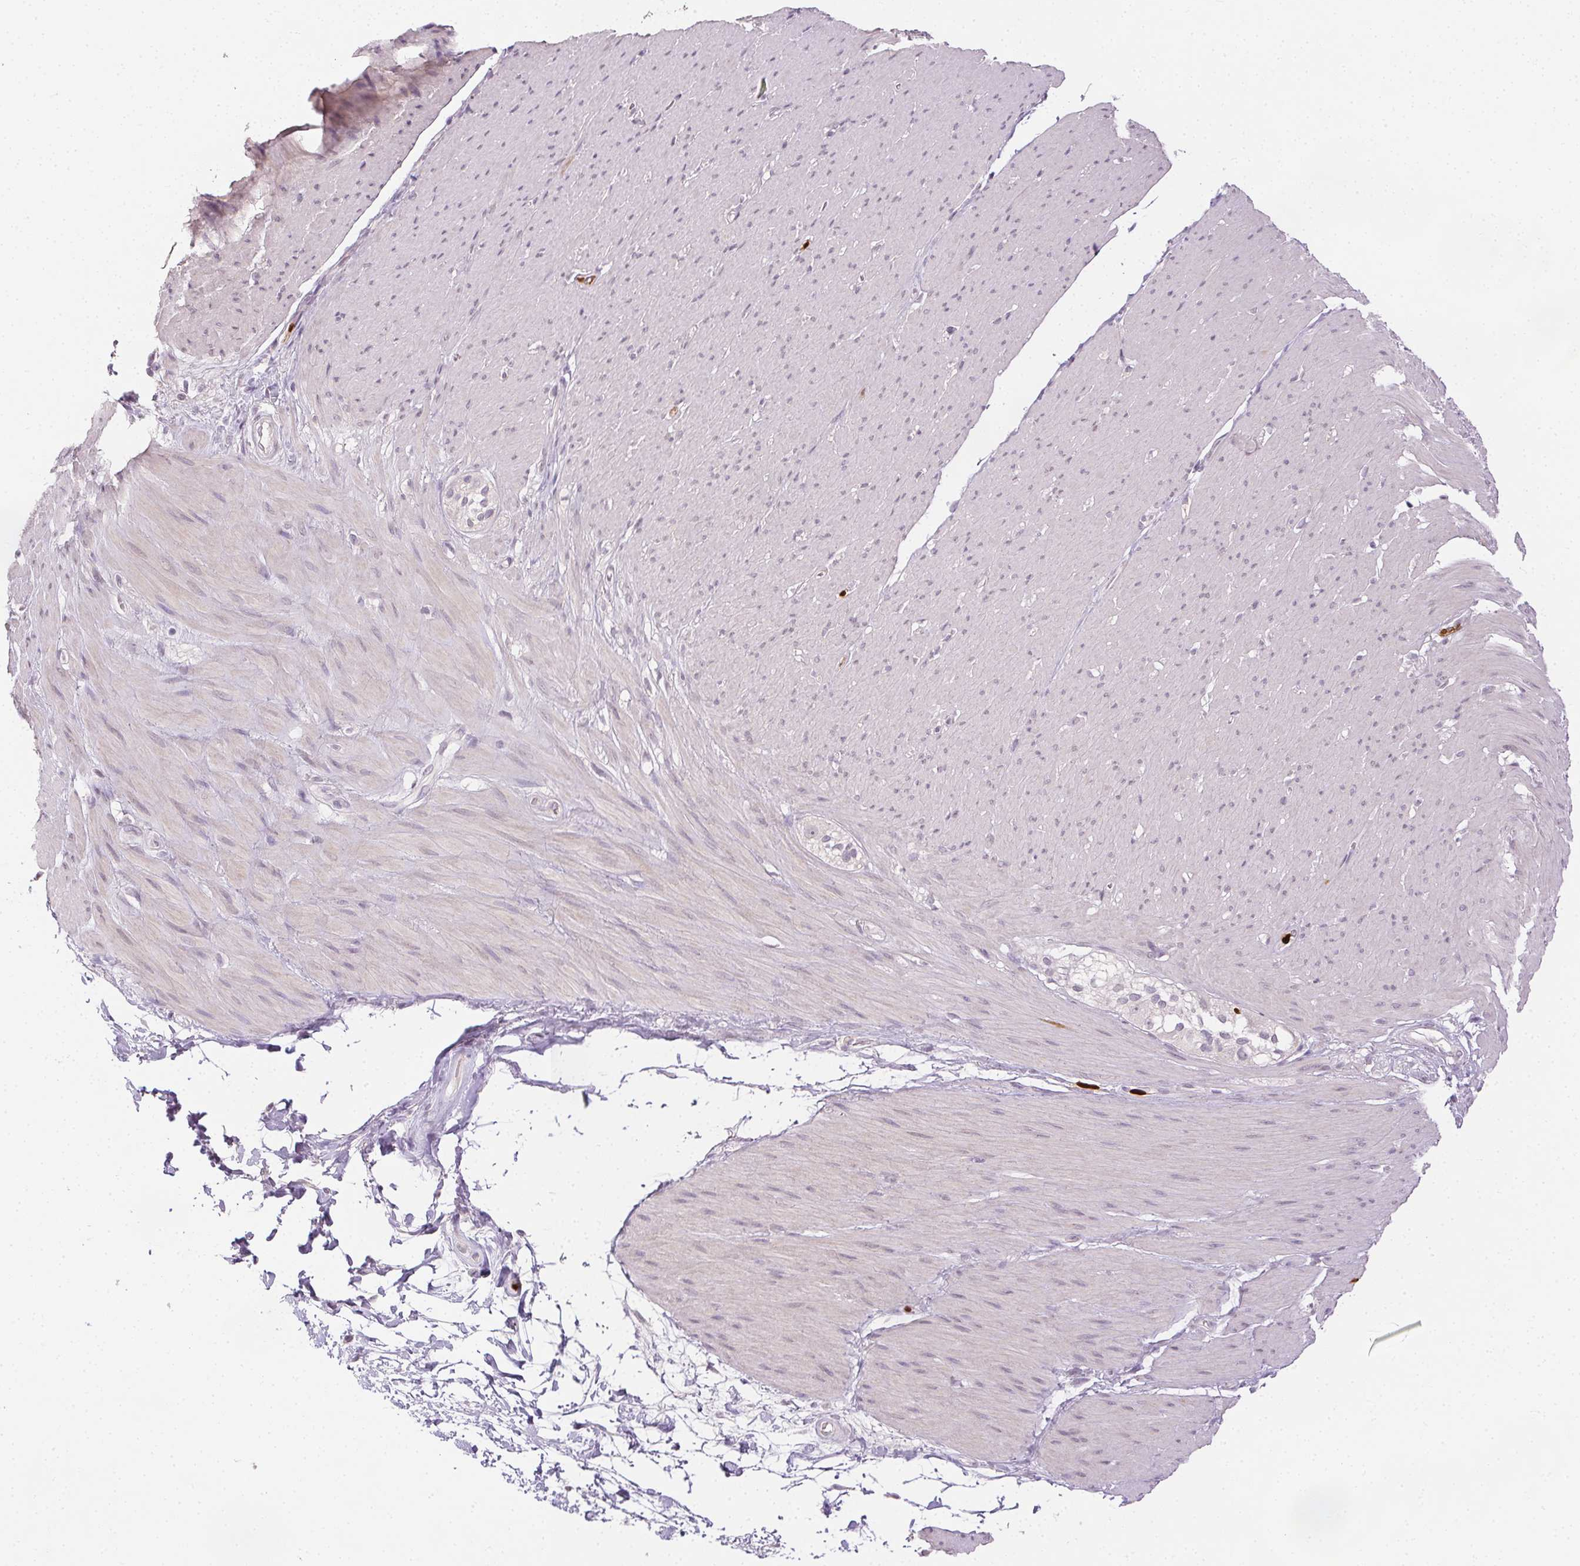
{"staining": {"intensity": "negative", "quantity": "none", "location": "none"}, "tissue": "smooth muscle", "cell_type": "Smooth muscle cells", "image_type": "normal", "snomed": [{"axis": "morphology", "description": "Normal tissue, NOS"}, {"axis": "topography", "description": "Smooth muscle"}, {"axis": "topography", "description": "Rectum"}], "caption": "High magnification brightfield microscopy of normal smooth muscle stained with DAB (brown) and counterstained with hematoxylin (blue): smooth muscle cells show no significant expression. (DAB (3,3'-diaminobenzidine) IHC, high magnification).", "gene": "ANLN", "patient": {"sex": "male", "age": 53}}